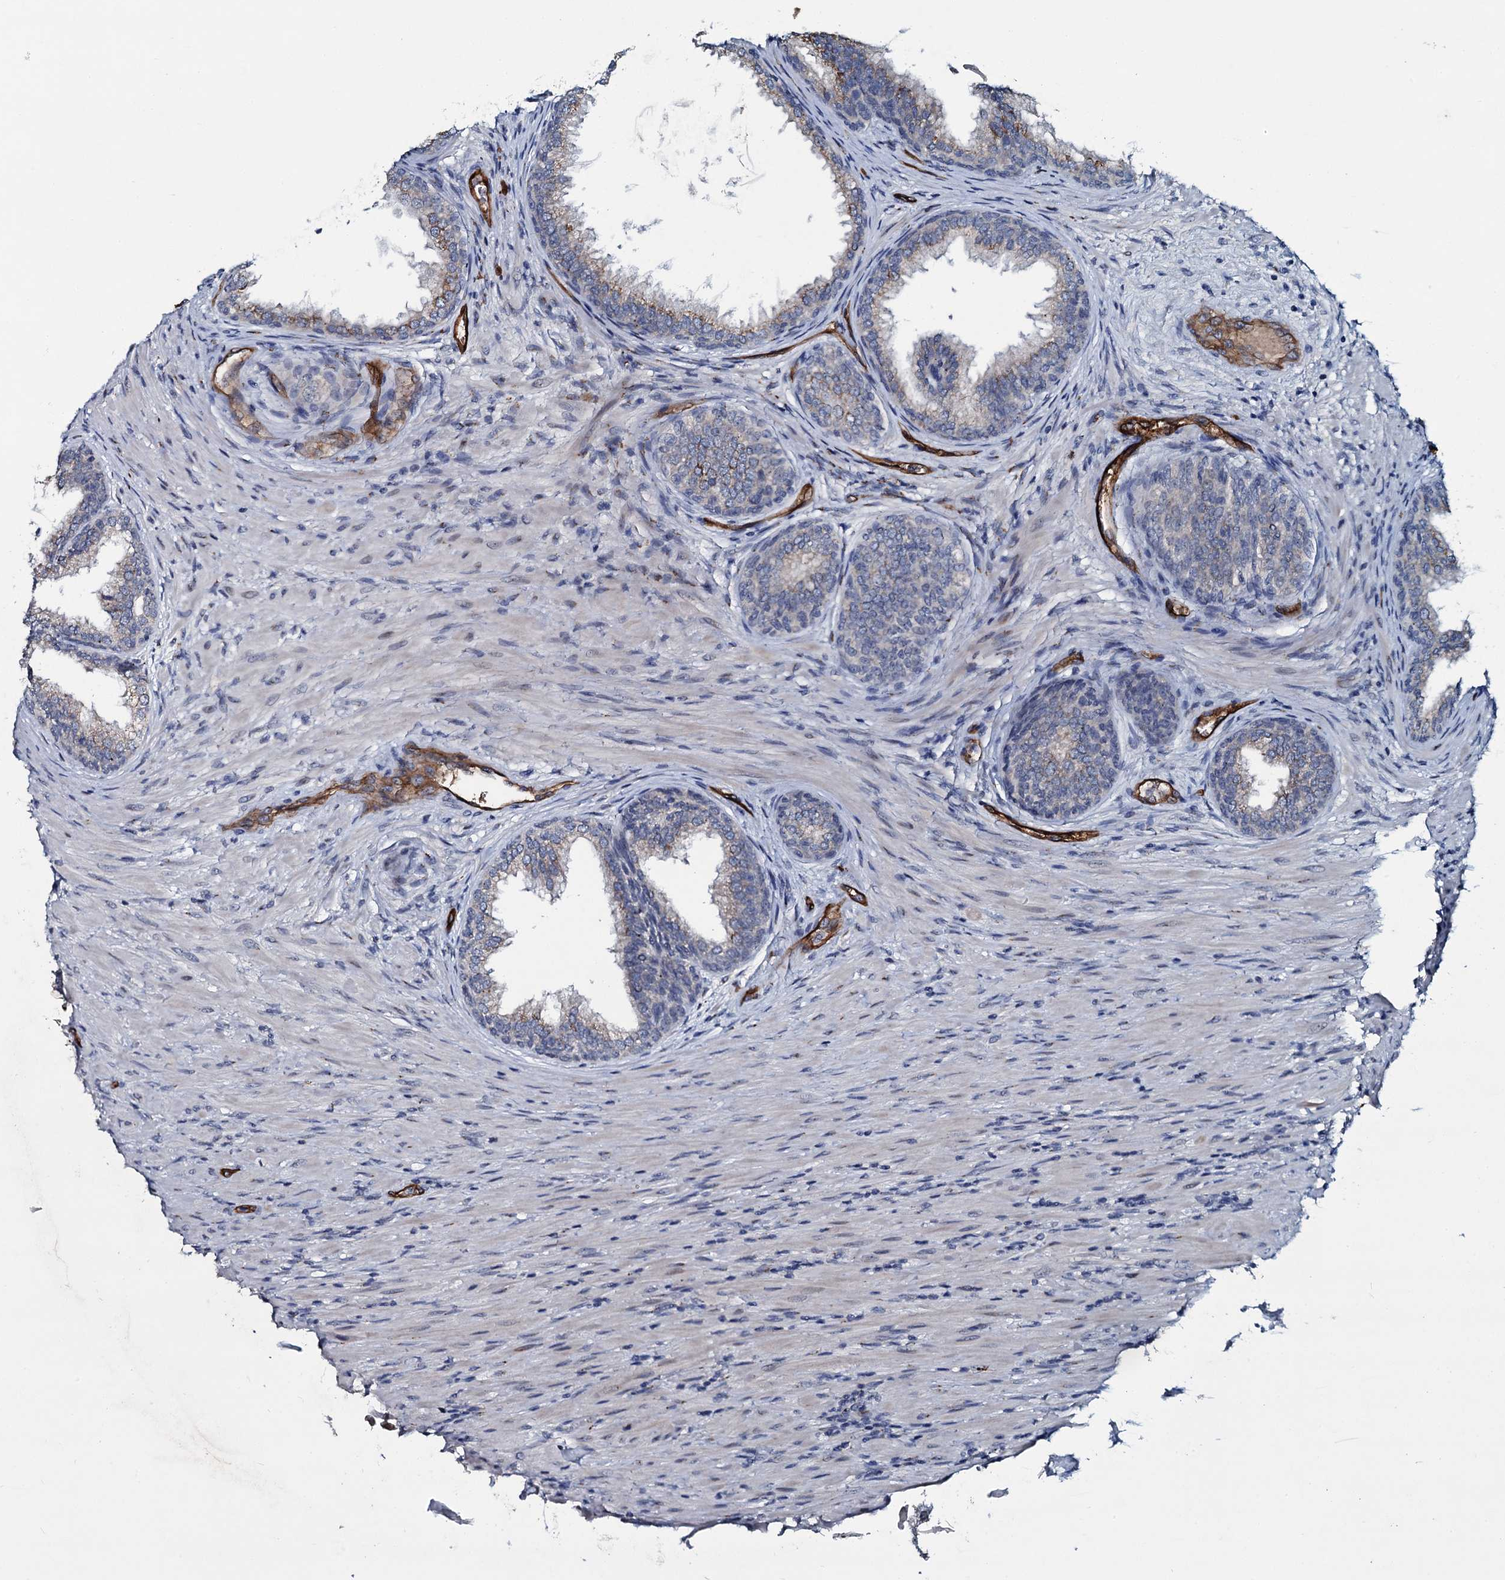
{"staining": {"intensity": "moderate", "quantity": "25%-75%", "location": "cytoplasmic/membranous"}, "tissue": "prostate", "cell_type": "Glandular cells", "image_type": "normal", "snomed": [{"axis": "morphology", "description": "Normal tissue, NOS"}, {"axis": "topography", "description": "Prostate"}], "caption": "Protein staining reveals moderate cytoplasmic/membranous positivity in about 25%-75% of glandular cells in benign prostate. (IHC, brightfield microscopy, high magnification).", "gene": "CLEC14A", "patient": {"sex": "male", "age": 76}}